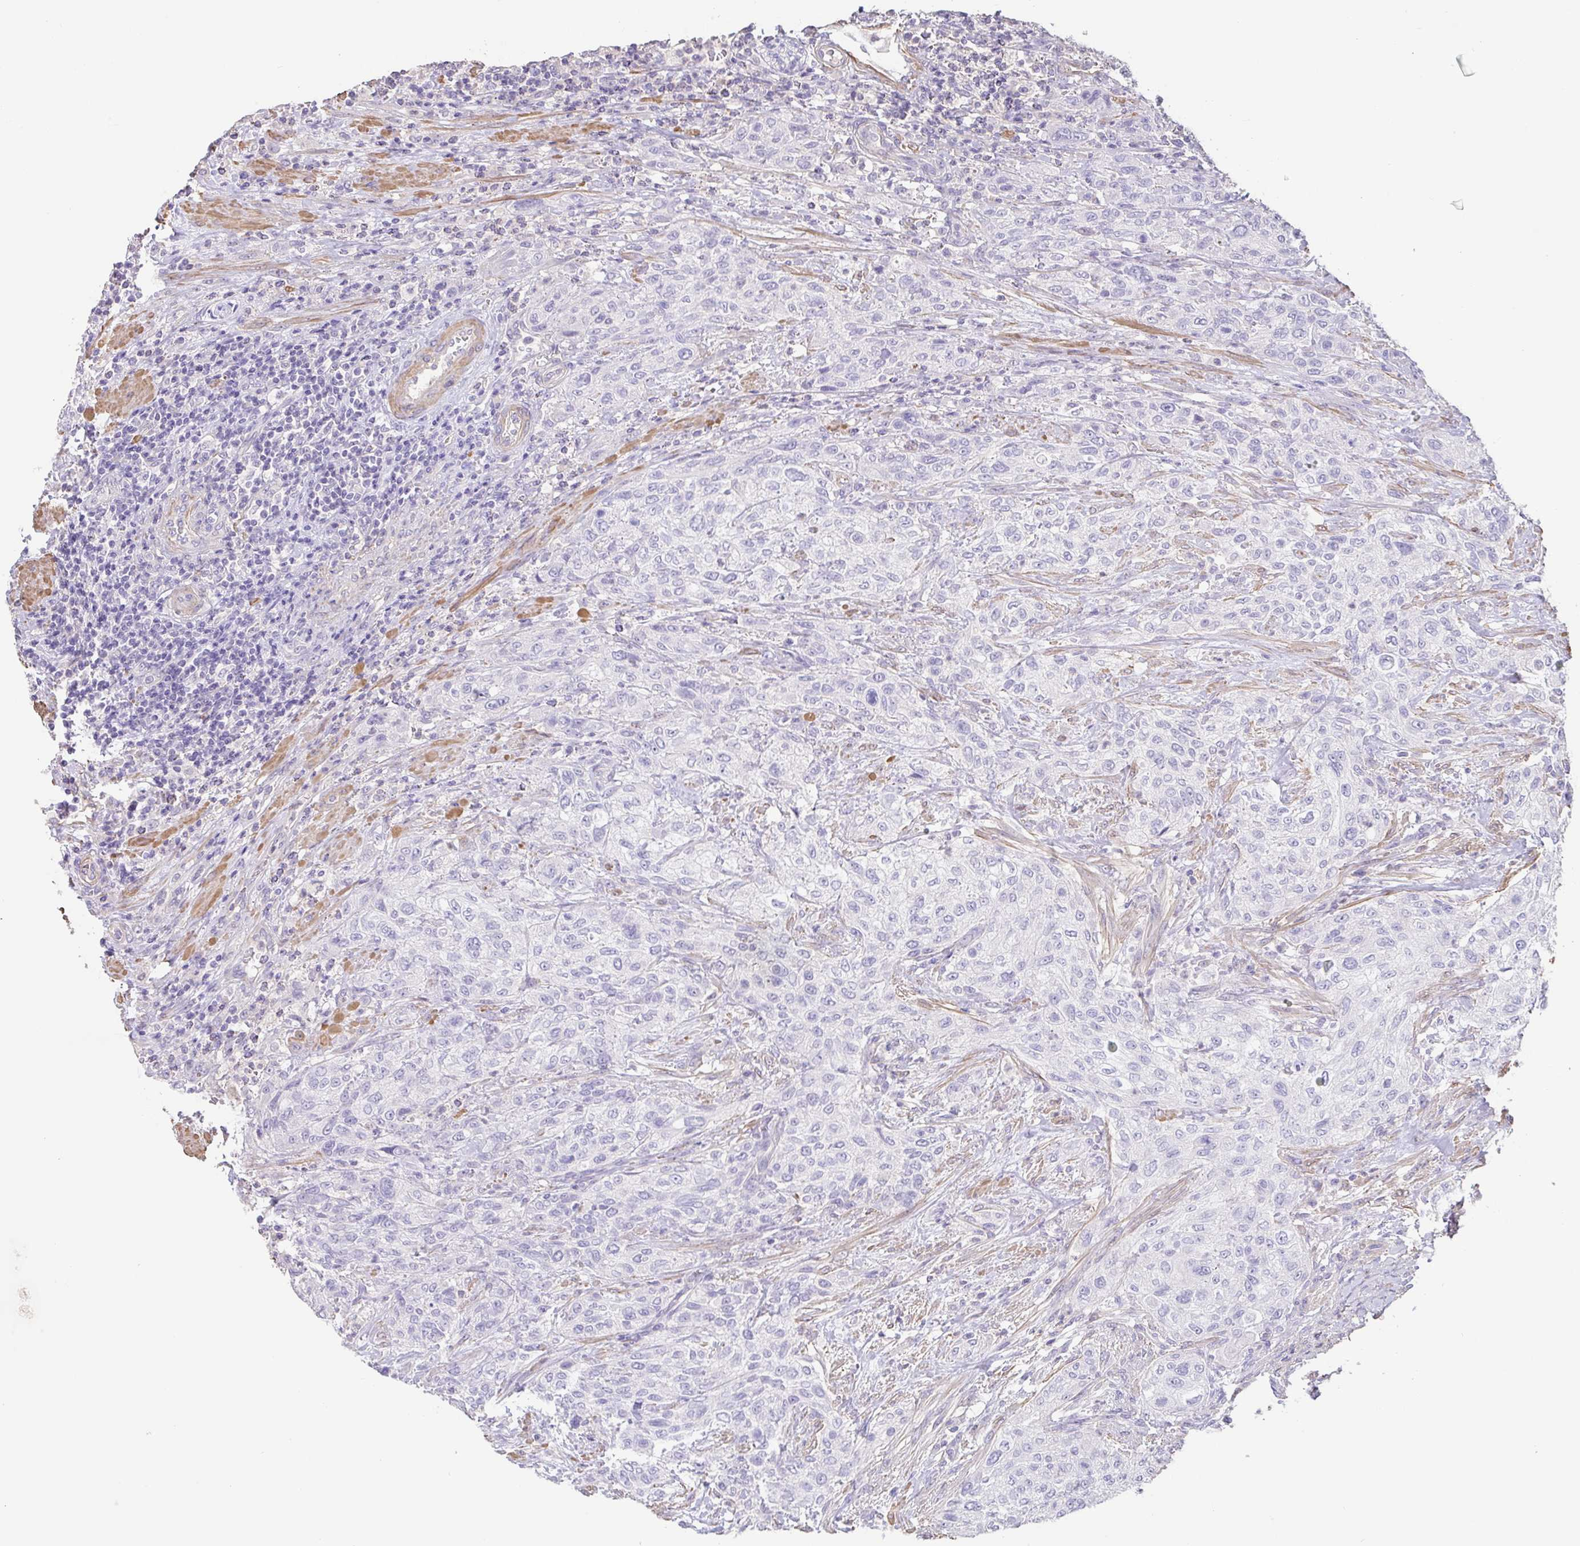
{"staining": {"intensity": "negative", "quantity": "none", "location": "none"}, "tissue": "urothelial cancer", "cell_type": "Tumor cells", "image_type": "cancer", "snomed": [{"axis": "morphology", "description": "Normal tissue, NOS"}, {"axis": "morphology", "description": "Urothelial carcinoma, NOS"}, {"axis": "topography", "description": "Urinary bladder"}, {"axis": "topography", "description": "Peripheral nerve tissue"}], "caption": "Tumor cells show no significant protein expression in urothelial cancer.", "gene": "PYGM", "patient": {"sex": "male", "age": 35}}